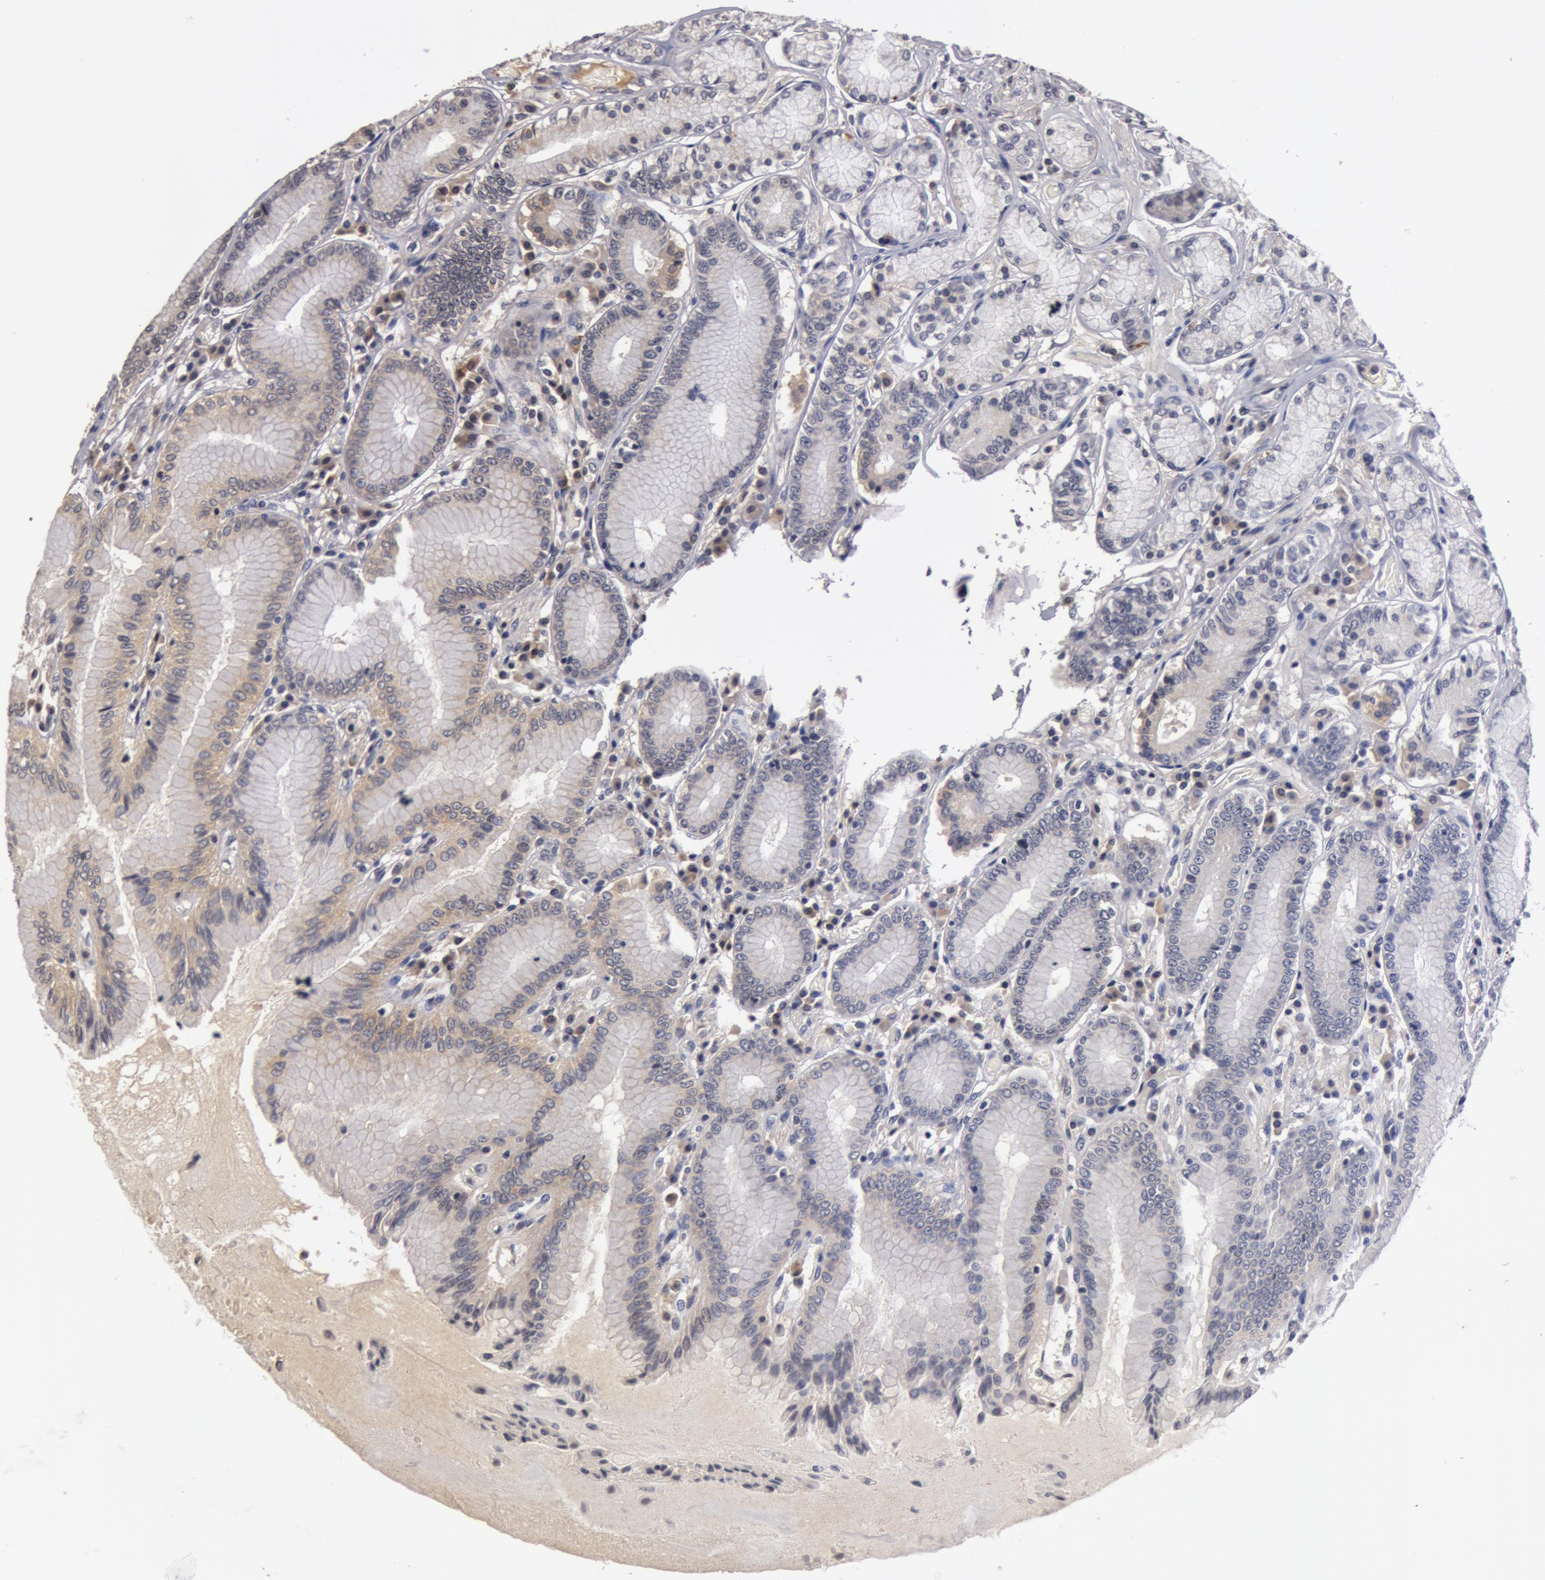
{"staining": {"intensity": "weak", "quantity": ">75%", "location": "cytoplasmic/membranous"}, "tissue": "stomach", "cell_type": "Glandular cells", "image_type": "normal", "snomed": [{"axis": "morphology", "description": "Normal tissue, NOS"}, {"axis": "morphology", "description": "Adenocarcinoma, NOS"}, {"axis": "topography", "description": "Stomach, lower"}], "caption": "The image shows staining of benign stomach, revealing weak cytoplasmic/membranous protein staining (brown color) within glandular cells.", "gene": "BCHE", "patient": {"sex": "female", "age": 76}}